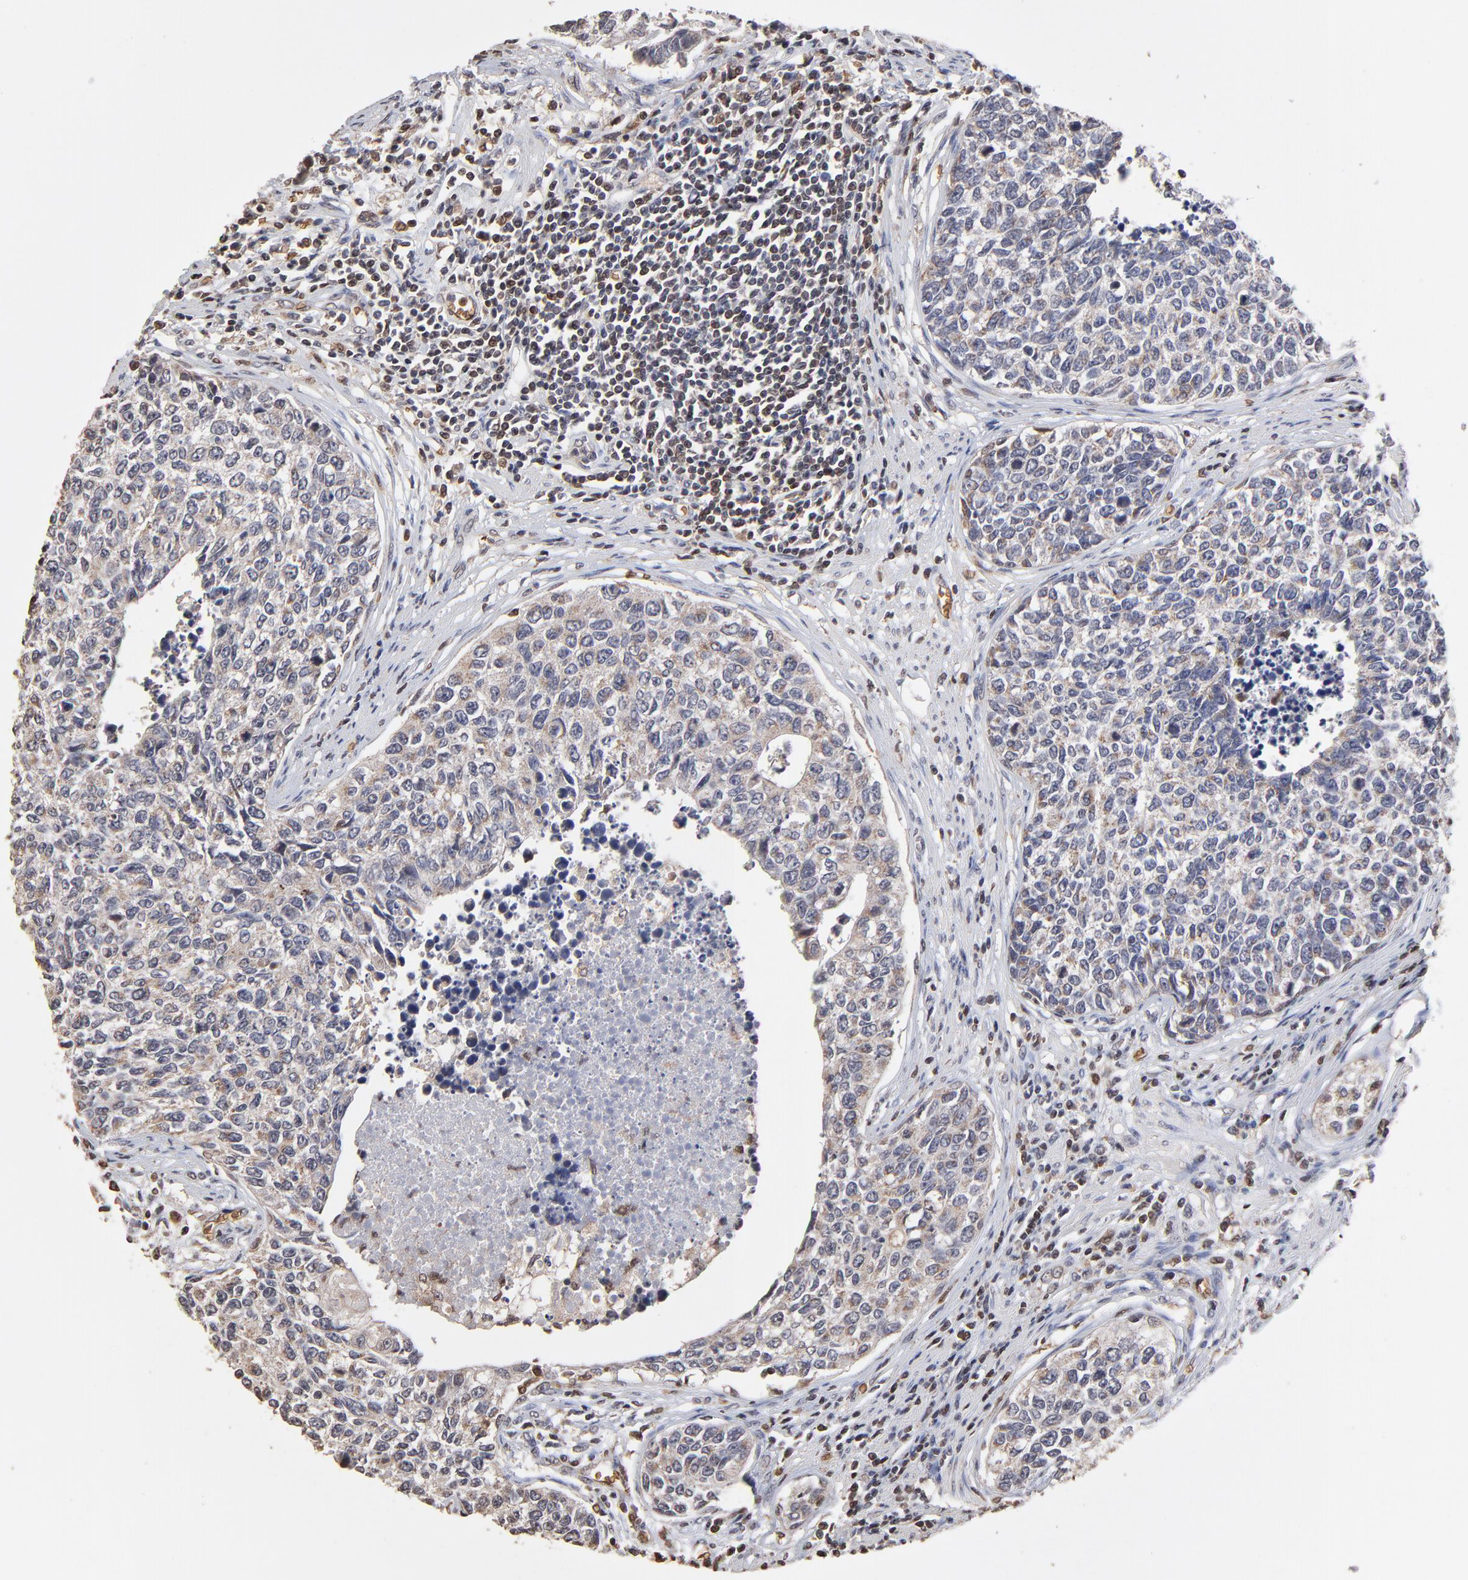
{"staining": {"intensity": "weak", "quantity": ">75%", "location": "cytoplasmic/membranous"}, "tissue": "urothelial cancer", "cell_type": "Tumor cells", "image_type": "cancer", "snomed": [{"axis": "morphology", "description": "Urothelial carcinoma, High grade"}, {"axis": "topography", "description": "Urinary bladder"}], "caption": "This is an image of immunohistochemistry staining of urothelial carcinoma (high-grade), which shows weak positivity in the cytoplasmic/membranous of tumor cells.", "gene": "CASP1", "patient": {"sex": "male", "age": 81}}